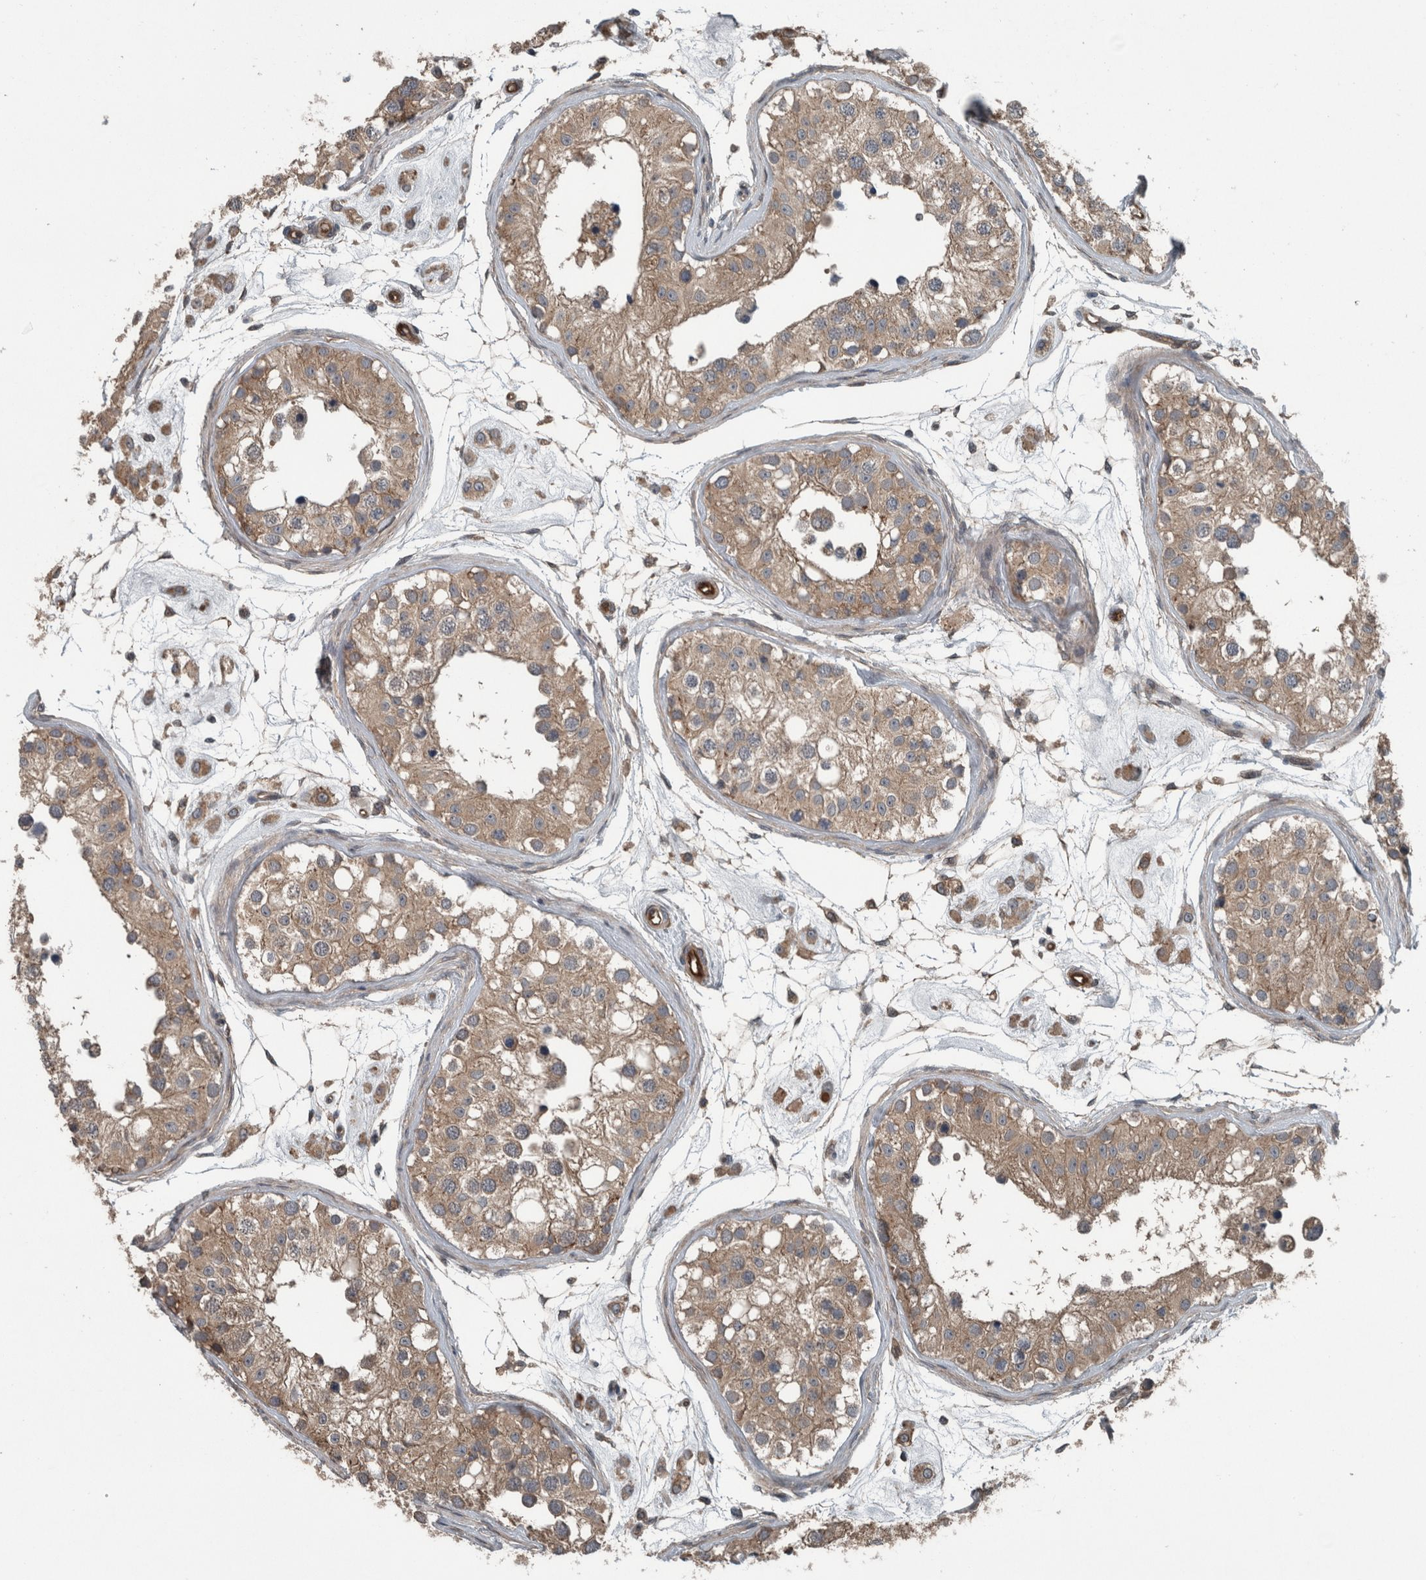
{"staining": {"intensity": "moderate", "quantity": ">75%", "location": "cytoplasmic/membranous"}, "tissue": "testis", "cell_type": "Cells in seminiferous ducts", "image_type": "normal", "snomed": [{"axis": "morphology", "description": "Normal tissue, NOS"}, {"axis": "morphology", "description": "Adenocarcinoma, metastatic, NOS"}, {"axis": "topography", "description": "Testis"}], "caption": "The histopathology image displays immunohistochemical staining of normal testis. There is moderate cytoplasmic/membranous expression is present in about >75% of cells in seminiferous ducts. (DAB = brown stain, brightfield microscopy at high magnification).", "gene": "EXOC8", "patient": {"sex": "male", "age": 26}}